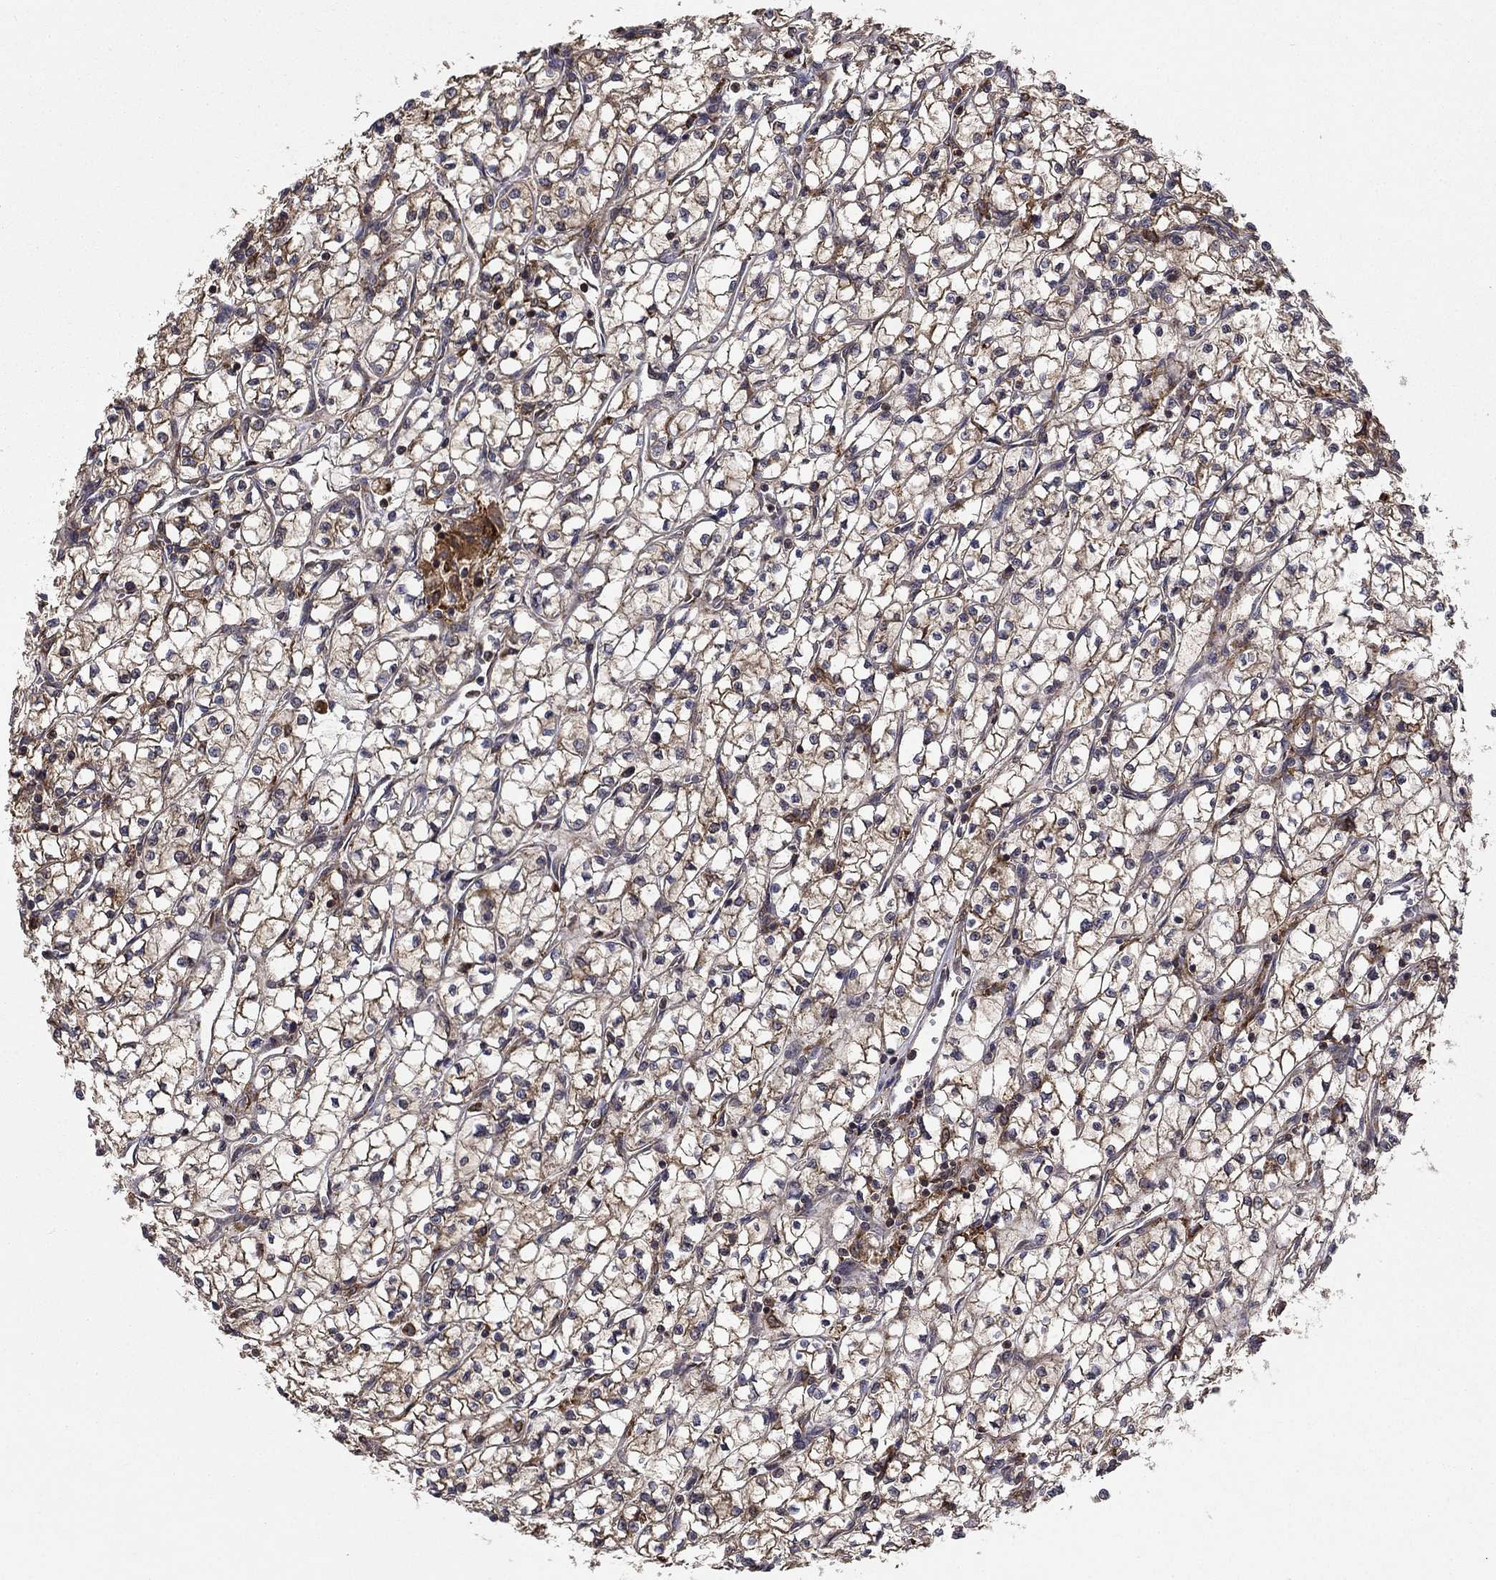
{"staining": {"intensity": "weak", "quantity": "25%-75%", "location": "cytoplasmic/membranous"}, "tissue": "renal cancer", "cell_type": "Tumor cells", "image_type": "cancer", "snomed": [{"axis": "morphology", "description": "Adenocarcinoma, NOS"}, {"axis": "topography", "description": "Kidney"}], "caption": "Immunohistochemical staining of human renal adenocarcinoma exhibits low levels of weak cytoplasmic/membranous protein staining in approximately 25%-75% of tumor cells.", "gene": "BABAM2", "patient": {"sex": "female", "age": 64}}